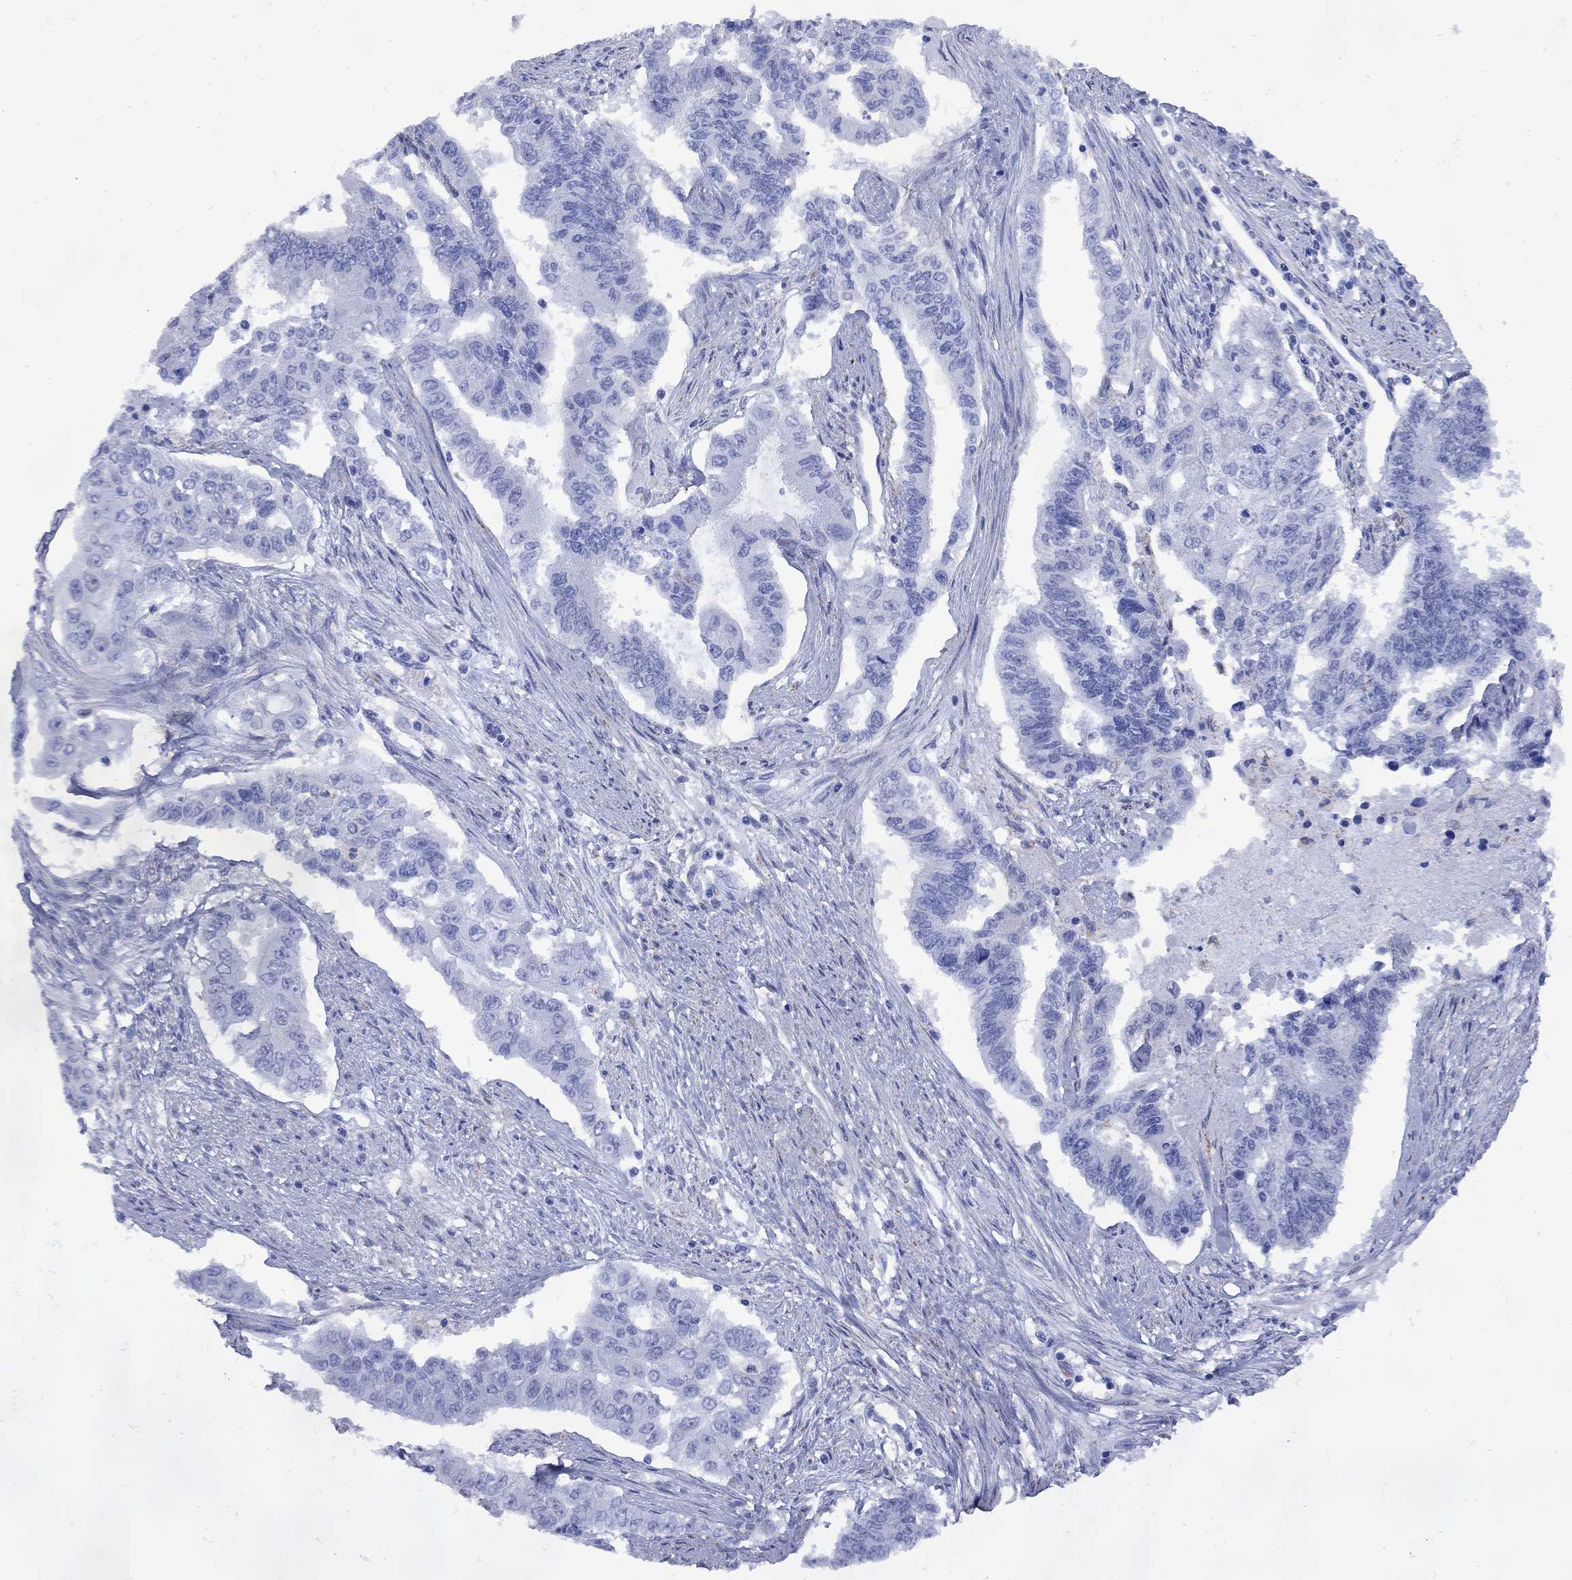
{"staining": {"intensity": "negative", "quantity": "none", "location": "none"}, "tissue": "endometrial cancer", "cell_type": "Tumor cells", "image_type": "cancer", "snomed": [{"axis": "morphology", "description": "Adenocarcinoma, NOS"}, {"axis": "topography", "description": "Uterus"}], "caption": "Photomicrograph shows no protein staining in tumor cells of adenocarcinoma (endometrial) tissue.", "gene": "SESTD1", "patient": {"sex": "female", "age": 59}}